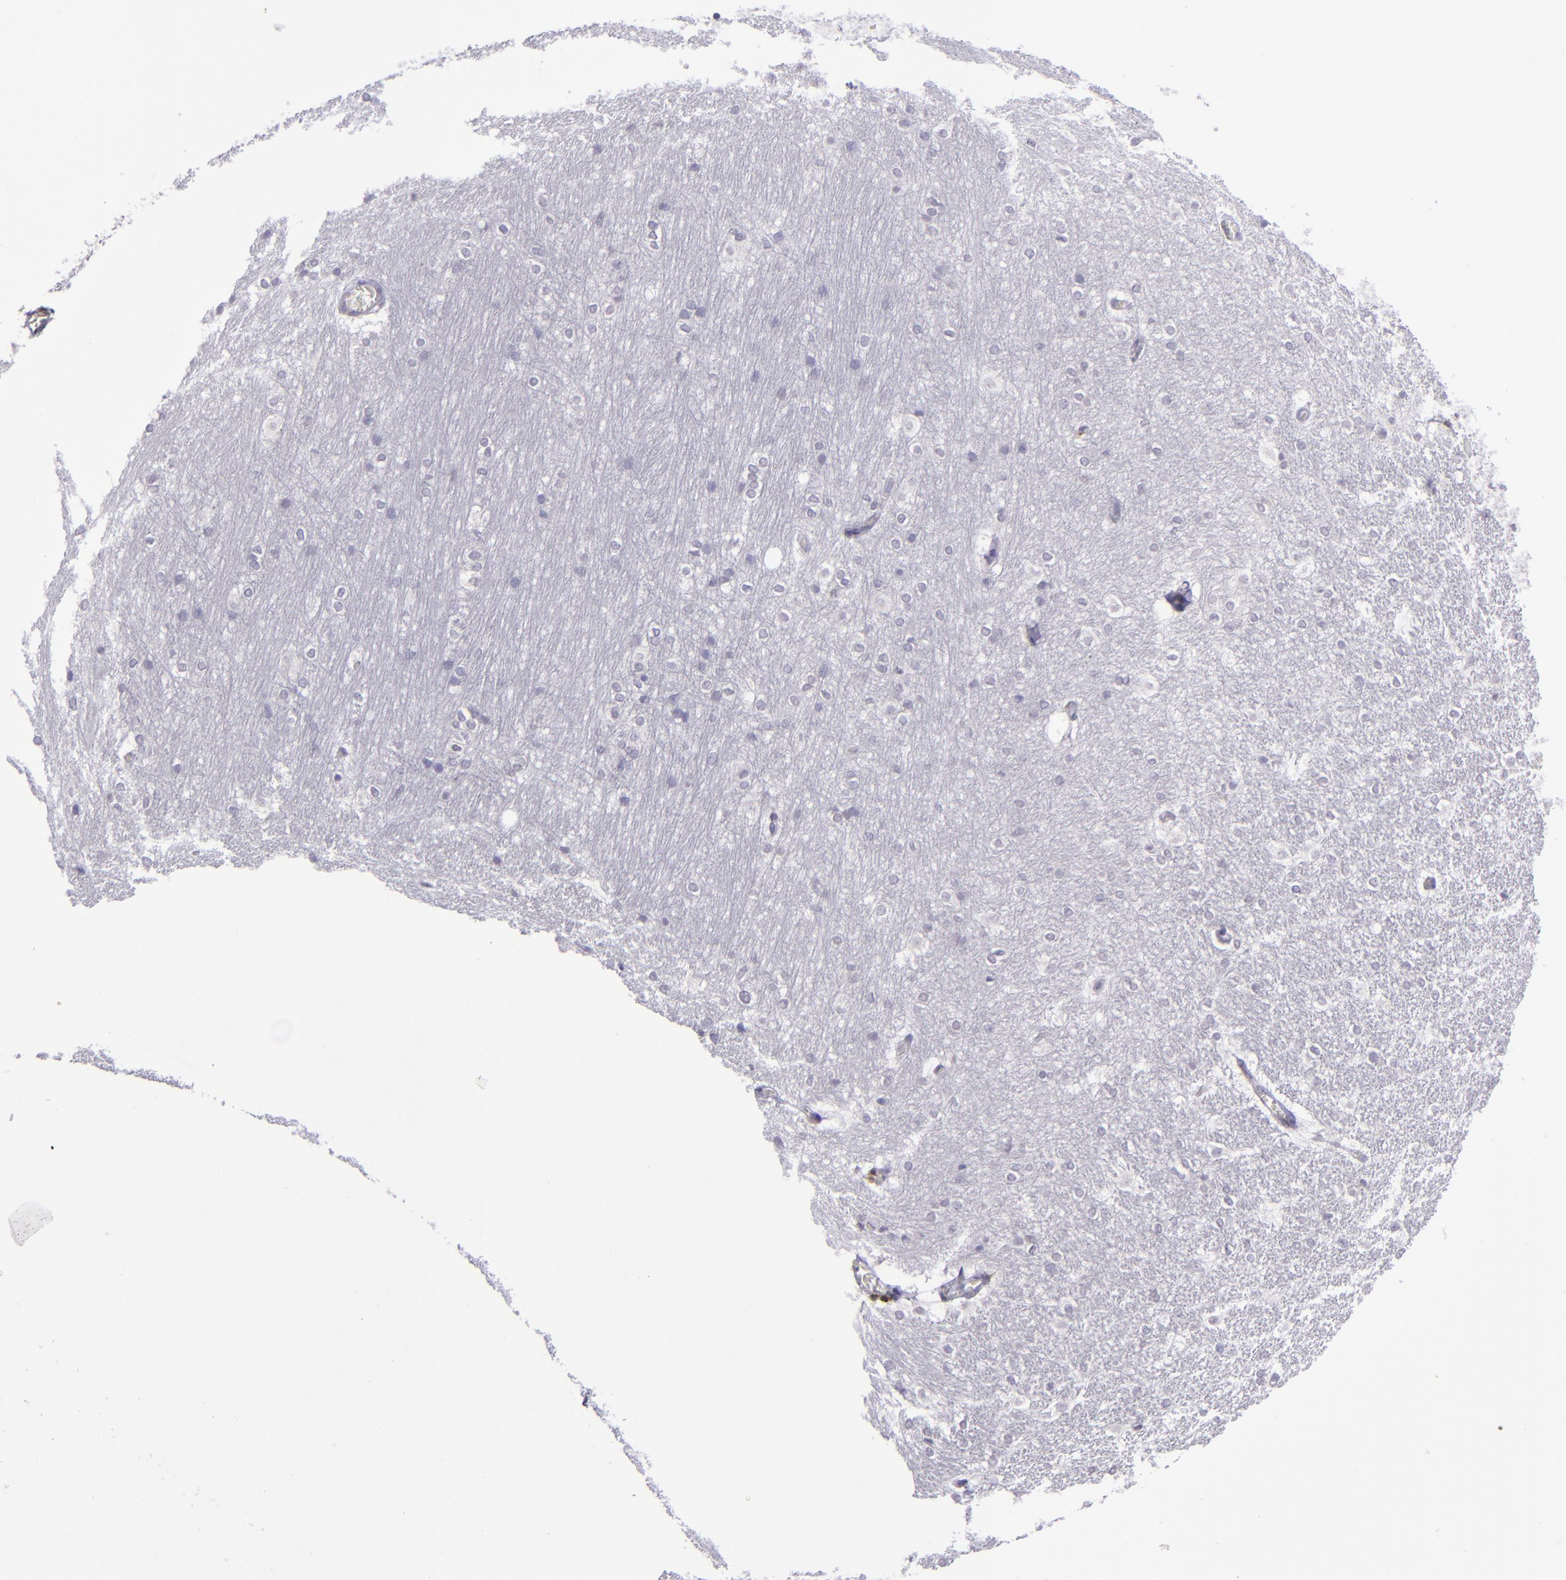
{"staining": {"intensity": "negative", "quantity": "none", "location": "none"}, "tissue": "hippocampus", "cell_type": "Glial cells", "image_type": "normal", "snomed": [{"axis": "morphology", "description": "Normal tissue, NOS"}, {"axis": "topography", "description": "Hippocampus"}], "caption": "Immunohistochemistry (IHC) of benign hippocampus shows no positivity in glial cells.", "gene": "CD48", "patient": {"sex": "female", "age": 19}}